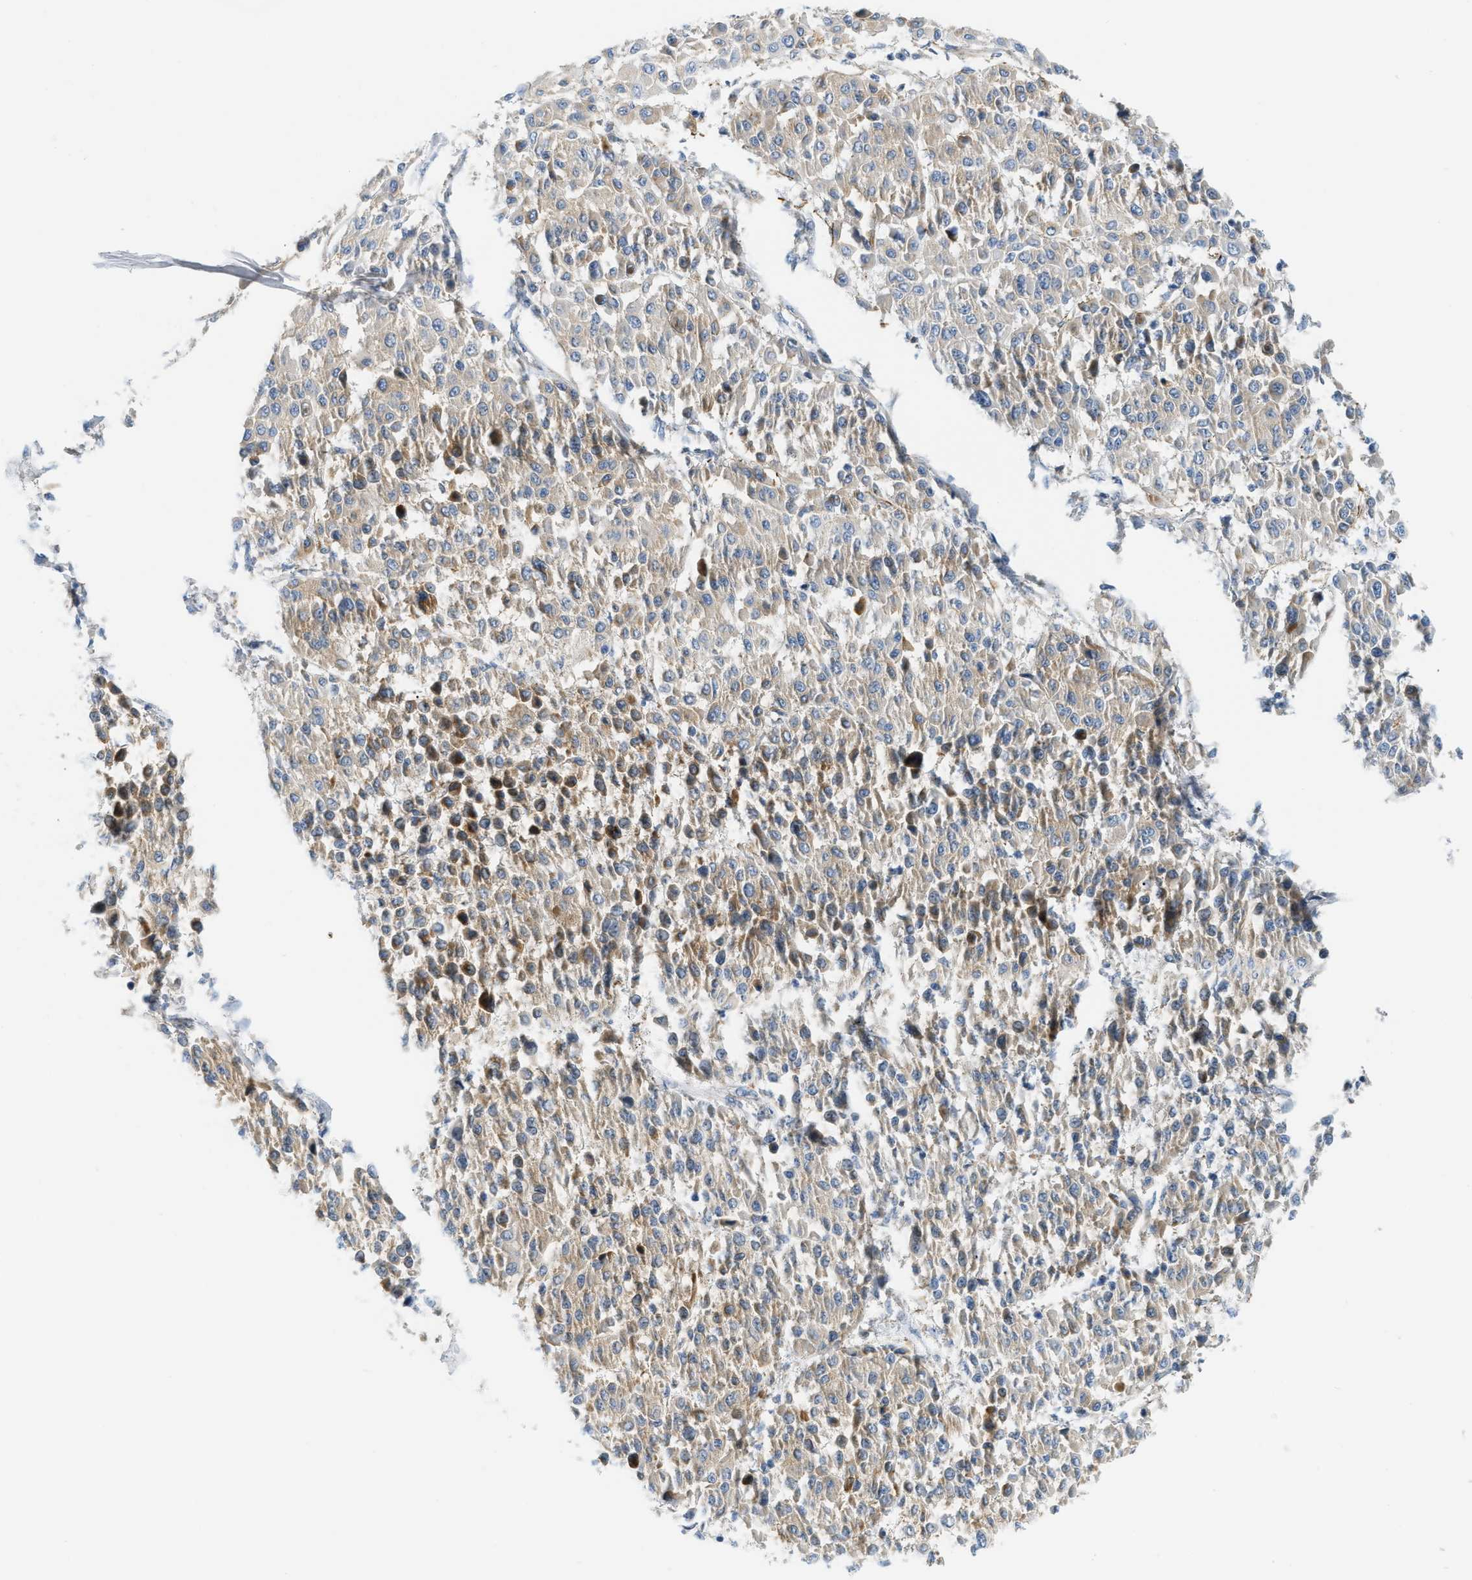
{"staining": {"intensity": "weak", "quantity": ">75%", "location": "cytoplasmic/membranous"}, "tissue": "melanoma", "cell_type": "Tumor cells", "image_type": "cancer", "snomed": [{"axis": "morphology", "description": "Malignant melanoma, Metastatic site"}, {"axis": "topography", "description": "Soft tissue"}], "caption": "Immunohistochemical staining of human malignant melanoma (metastatic site) reveals low levels of weak cytoplasmic/membranous positivity in about >75% of tumor cells.", "gene": "LMBRD1", "patient": {"sex": "male", "age": 41}}